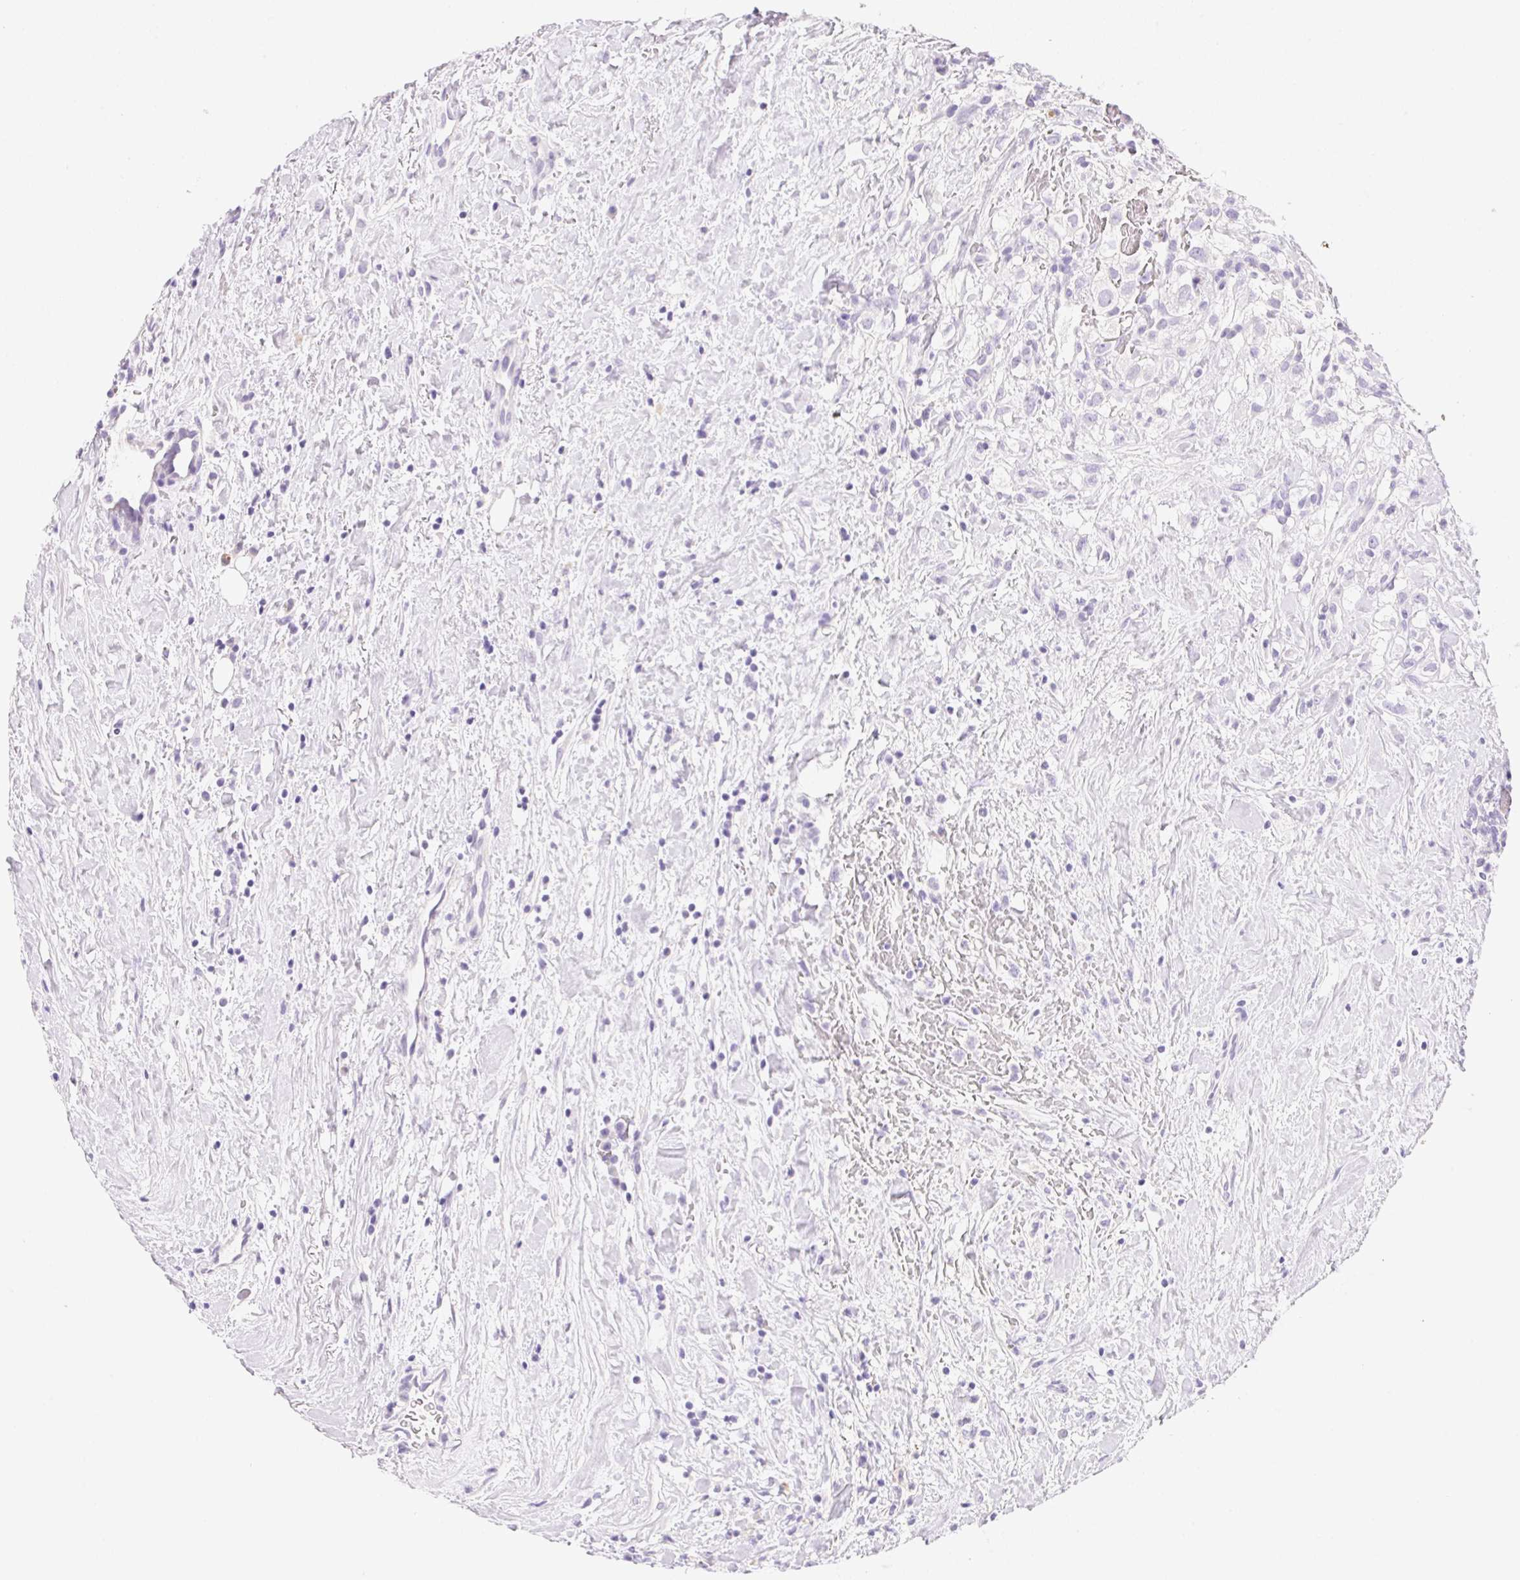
{"staining": {"intensity": "negative", "quantity": "none", "location": "none"}, "tissue": "renal cancer", "cell_type": "Tumor cells", "image_type": "cancer", "snomed": [{"axis": "morphology", "description": "Adenocarcinoma, NOS"}, {"axis": "topography", "description": "Kidney"}], "caption": "Immunohistochemistry histopathology image of neoplastic tissue: renal adenocarcinoma stained with DAB (3,3'-diaminobenzidine) shows no significant protein staining in tumor cells.", "gene": "DHCR24", "patient": {"sex": "male", "age": 59}}